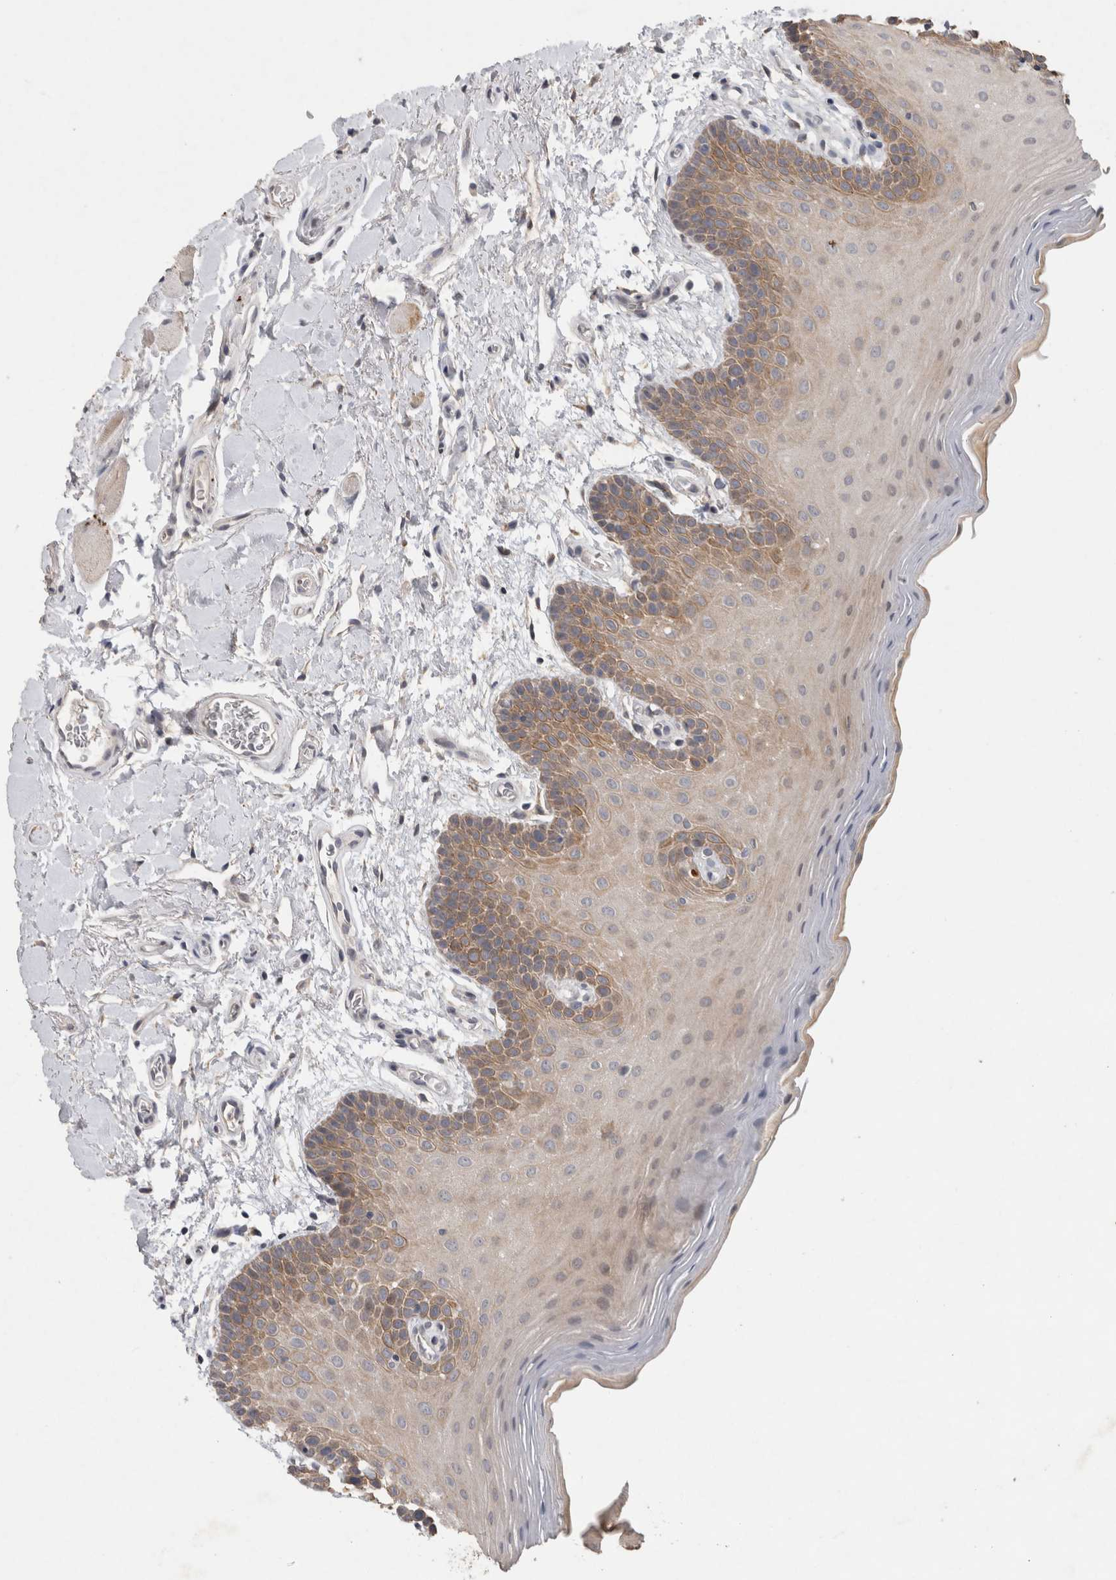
{"staining": {"intensity": "moderate", "quantity": "25%-75%", "location": "cytoplasmic/membranous"}, "tissue": "oral mucosa", "cell_type": "Squamous epithelial cells", "image_type": "normal", "snomed": [{"axis": "morphology", "description": "Normal tissue, NOS"}, {"axis": "topography", "description": "Oral tissue"}], "caption": "Brown immunohistochemical staining in benign human oral mucosa exhibits moderate cytoplasmic/membranous staining in approximately 25%-75% of squamous epithelial cells.", "gene": "RHPN1", "patient": {"sex": "male", "age": 62}}